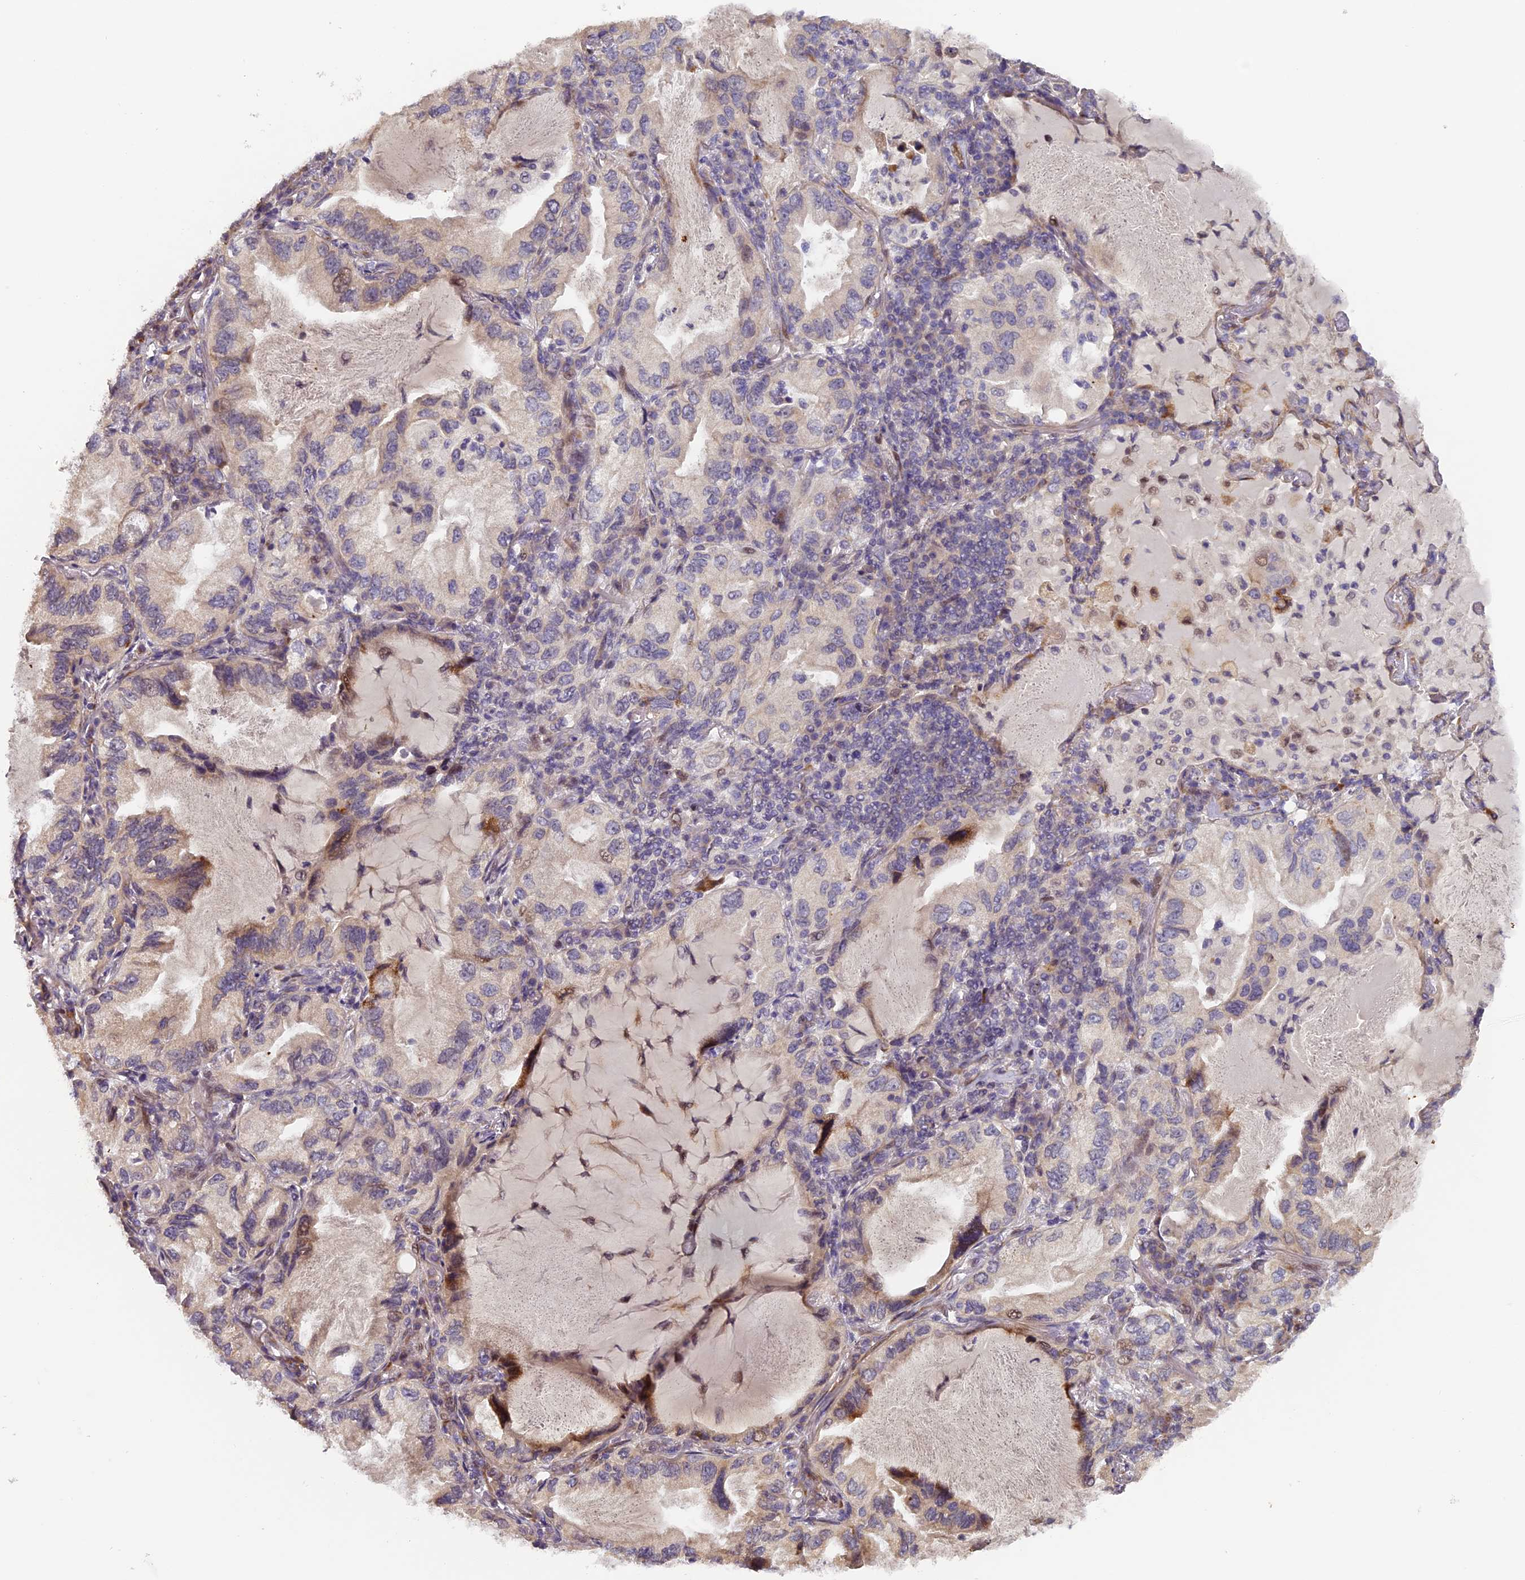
{"staining": {"intensity": "moderate", "quantity": "<25%", "location": "cytoplasmic/membranous,nuclear"}, "tissue": "lung cancer", "cell_type": "Tumor cells", "image_type": "cancer", "snomed": [{"axis": "morphology", "description": "Adenocarcinoma, NOS"}, {"axis": "topography", "description": "Lung"}], "caption": "Immunohistochemistry (IHC) of human lung cancer reveals low levels of moderate cytoplasmic/membranous and nuclear expression in approximately <25% of tumor cells. (brown staining indicates protein expression, while blue staining denotes nuclei).", "gene": "RAB28", "patient": {"sex": "female", "age": 69}}